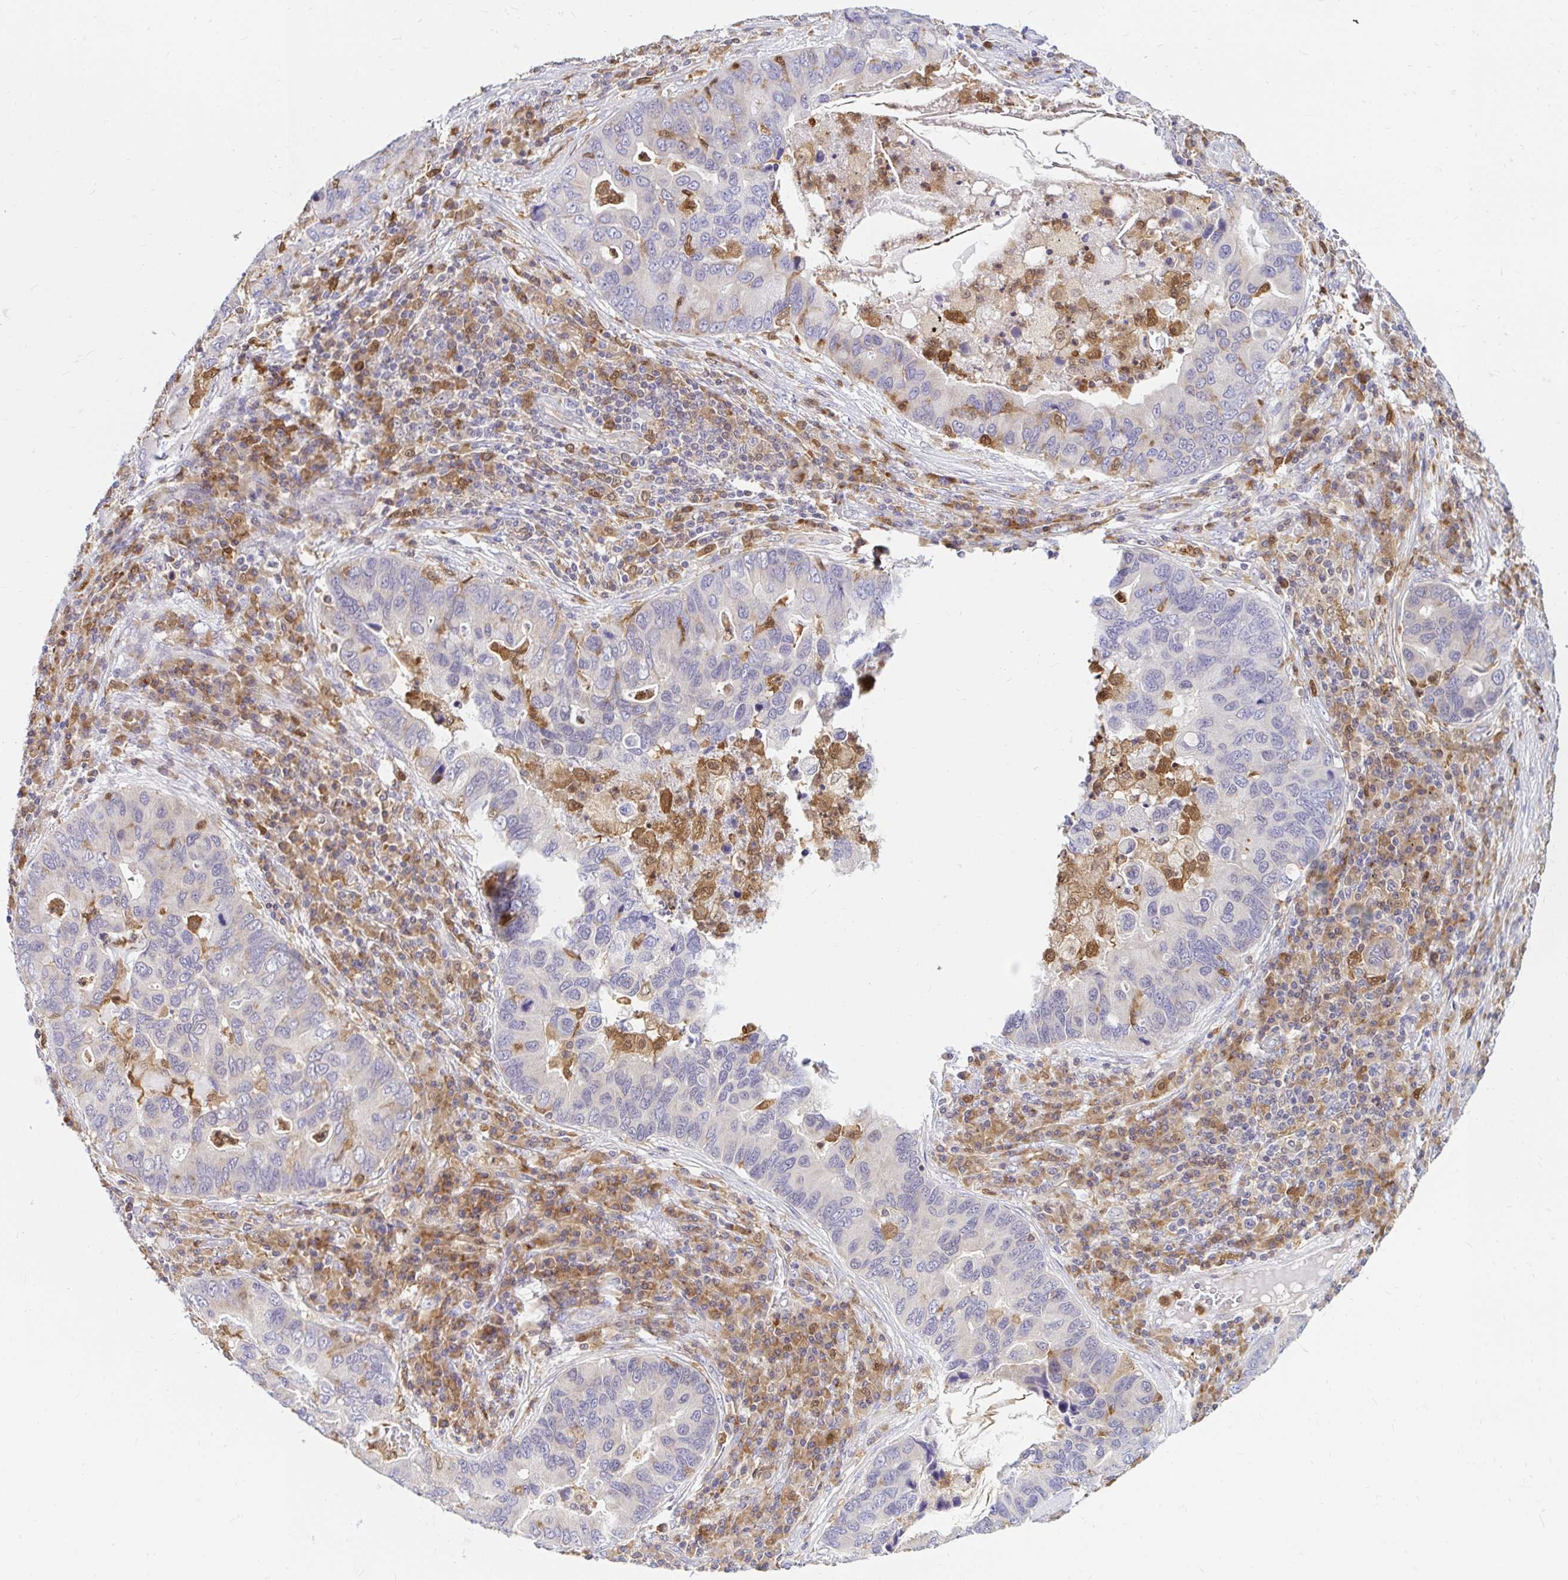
{"staining": {"intensity": "negative", "quantity": "none", "location": "none"}, "tissue": "lung cancer", "cell_type": "Tumor cells", "image_type": "cancer", "snomed": [{"axis": "morphology", "description": "Adenocarcinoma, NOS"}, {"axis": "morphology", "description": "Adenocarcinoma, metastatic, NOS"}, {"axis": "topography", "description": "Lymph node"}, {"axis": "topography", "description": "Lung"}], "caption": "An IHC image of adenocarcinoma (lung) is shown. There is no staining in tumor cells of adenocarcinoma (lung).", "gene": "PYCARD", "patient": {"sex": "female", "age": 54}}